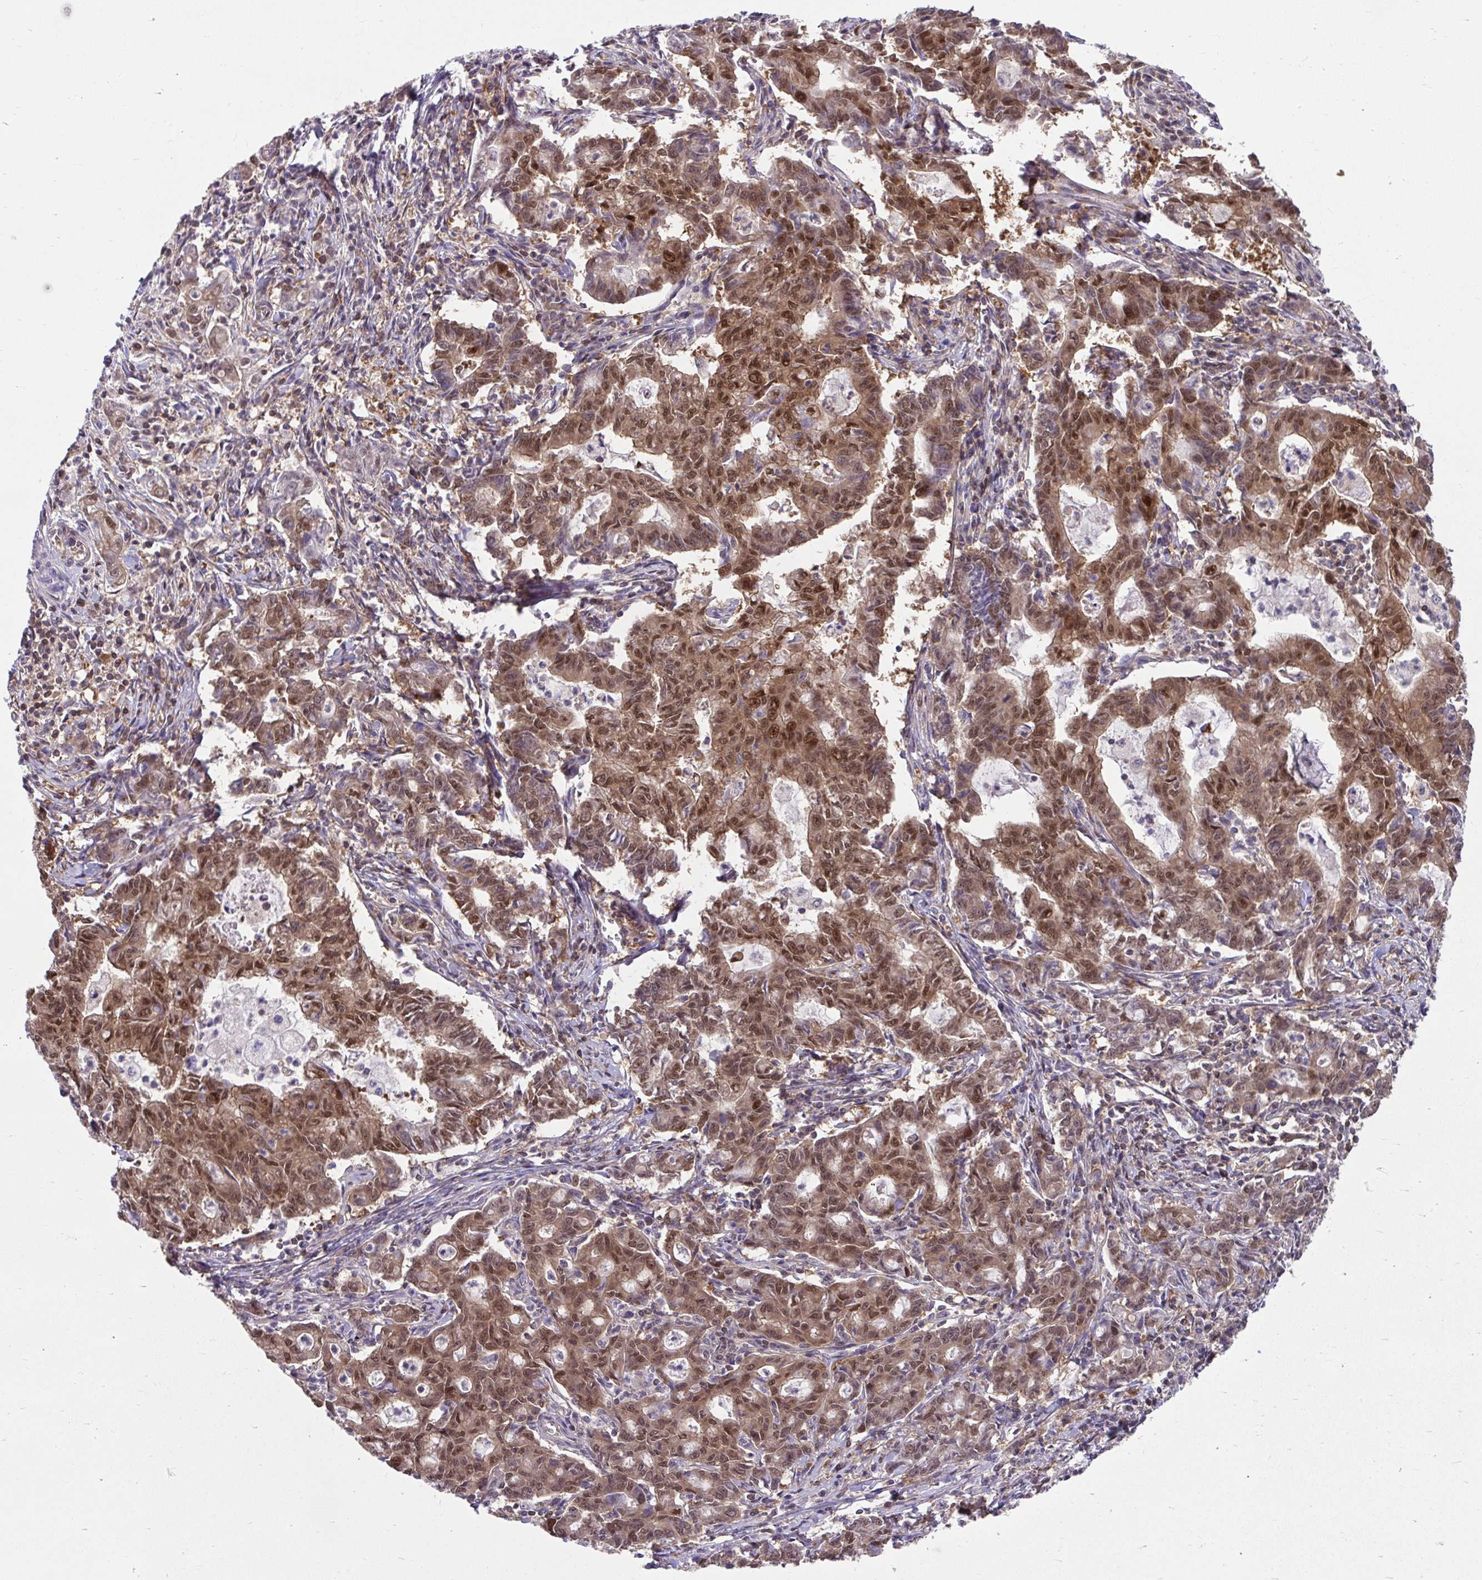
{"staining": {"intensity": "moderate", "quantity": ">75%", "location": "cytoplasmic/membranous,nuclear"}, "tissue": "stomach cancer", "cell_type": "Tumor cells", "image_type": "cancer", "snomed": [{"axis": "morphology", "description": "Adenocarcinoma, NOS"}, {"axis": "topography", "description": "Stomach, upper"}], "caption": "Human stomach cancer (adenocarcinoma) stained with a brown dye exhibits moderate cytoplasmic/membranous and nuclear positive positivity in about >75% of tumor cells.", "gene": "PCDHB7", "patient": {"sex": "female", "age": 79}}